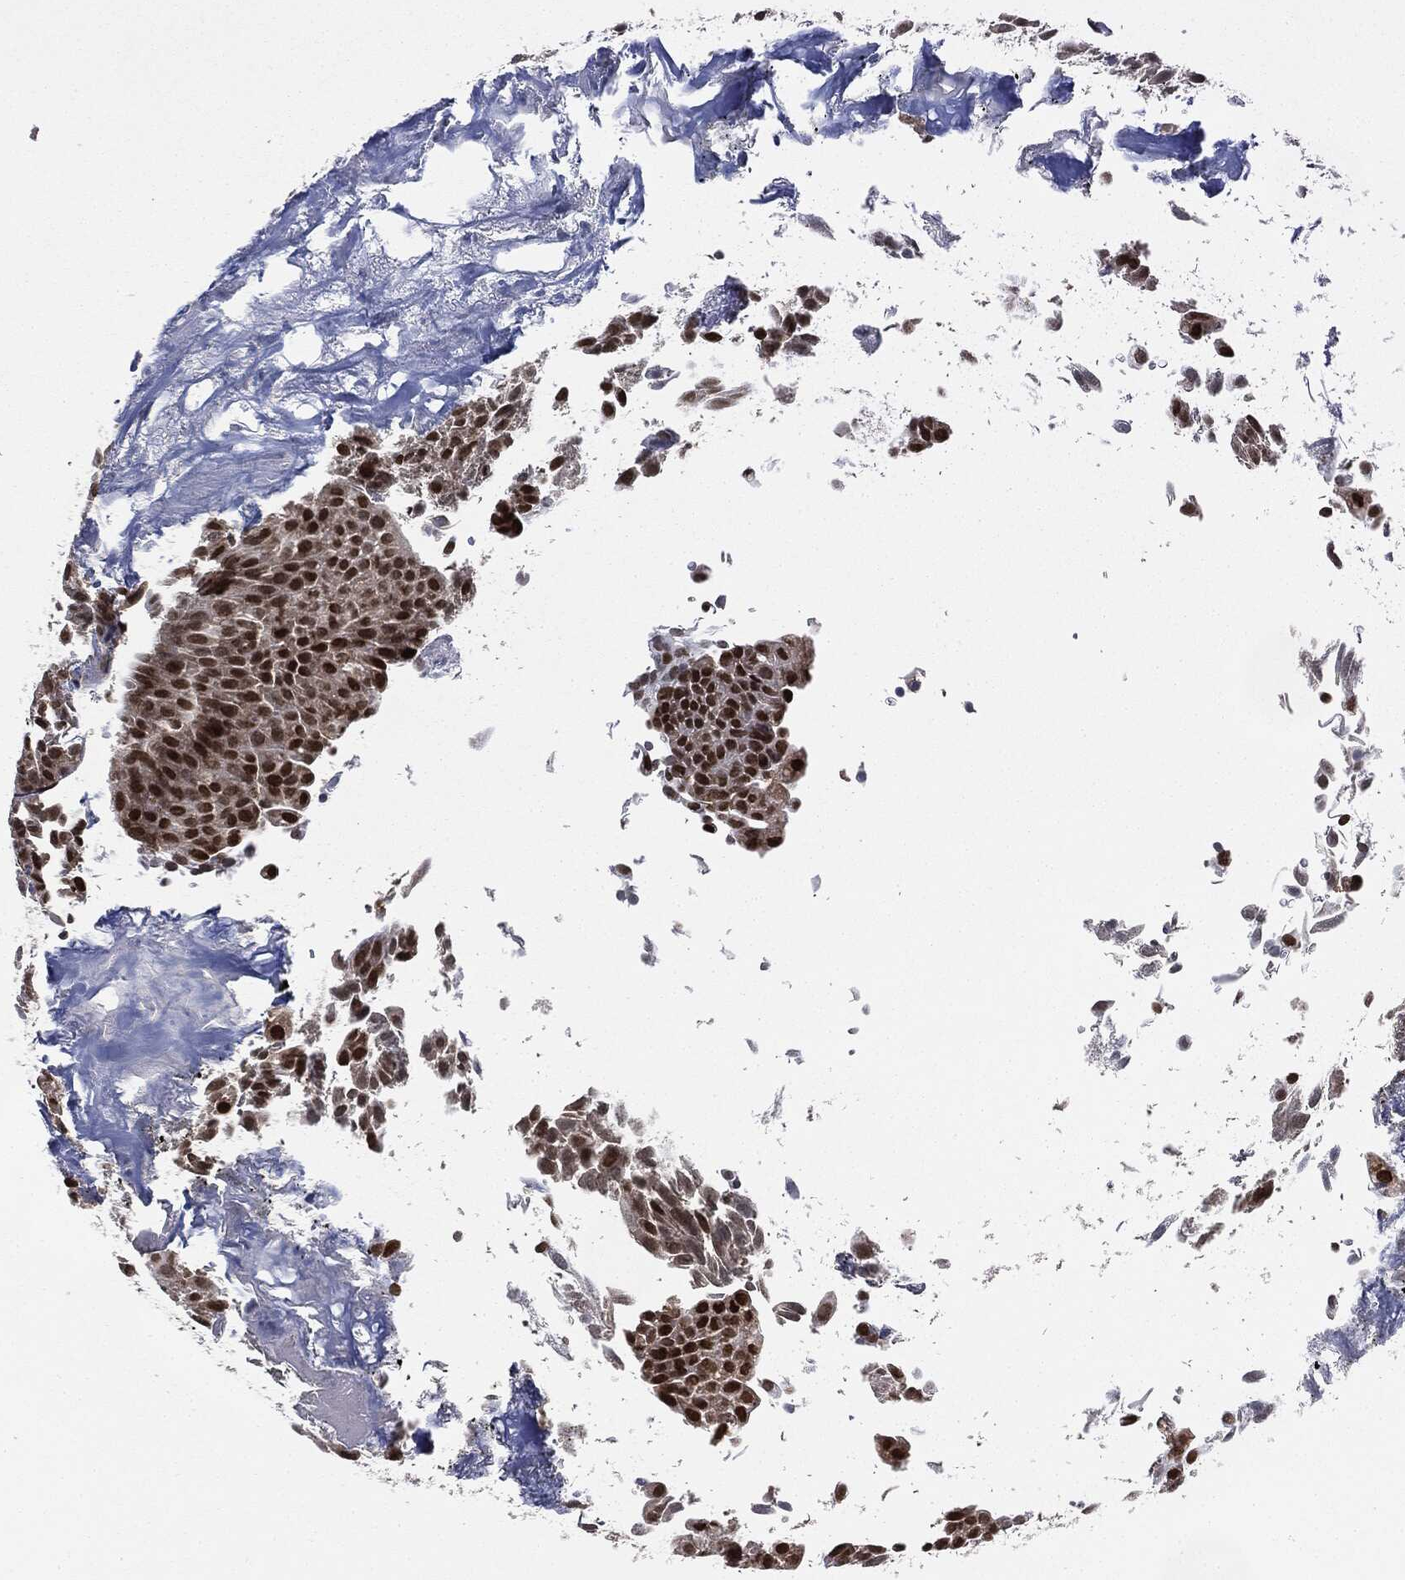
{"staining": {"intensity": "strong", "quantity": "<25%", "location": "nuclear"}, "tissue": "urothelial cancer", "cell_type": "Tumor cells", "image_type": "cancer", "snomed": [{"axis": "morphology", "description": "Urothelial carcinoma, Low grade"}, {"axis": "topography", "description": "Urinary bladder"}], "caption": "This is an image of immunohistochemistry (IHC) staining of urothelial carcinoma (low-grade), which shows strong positivity in the nuclear of tumor cells.", "gene": "TBC1D22A", "patient": {"sex": "male", "age": 65}}